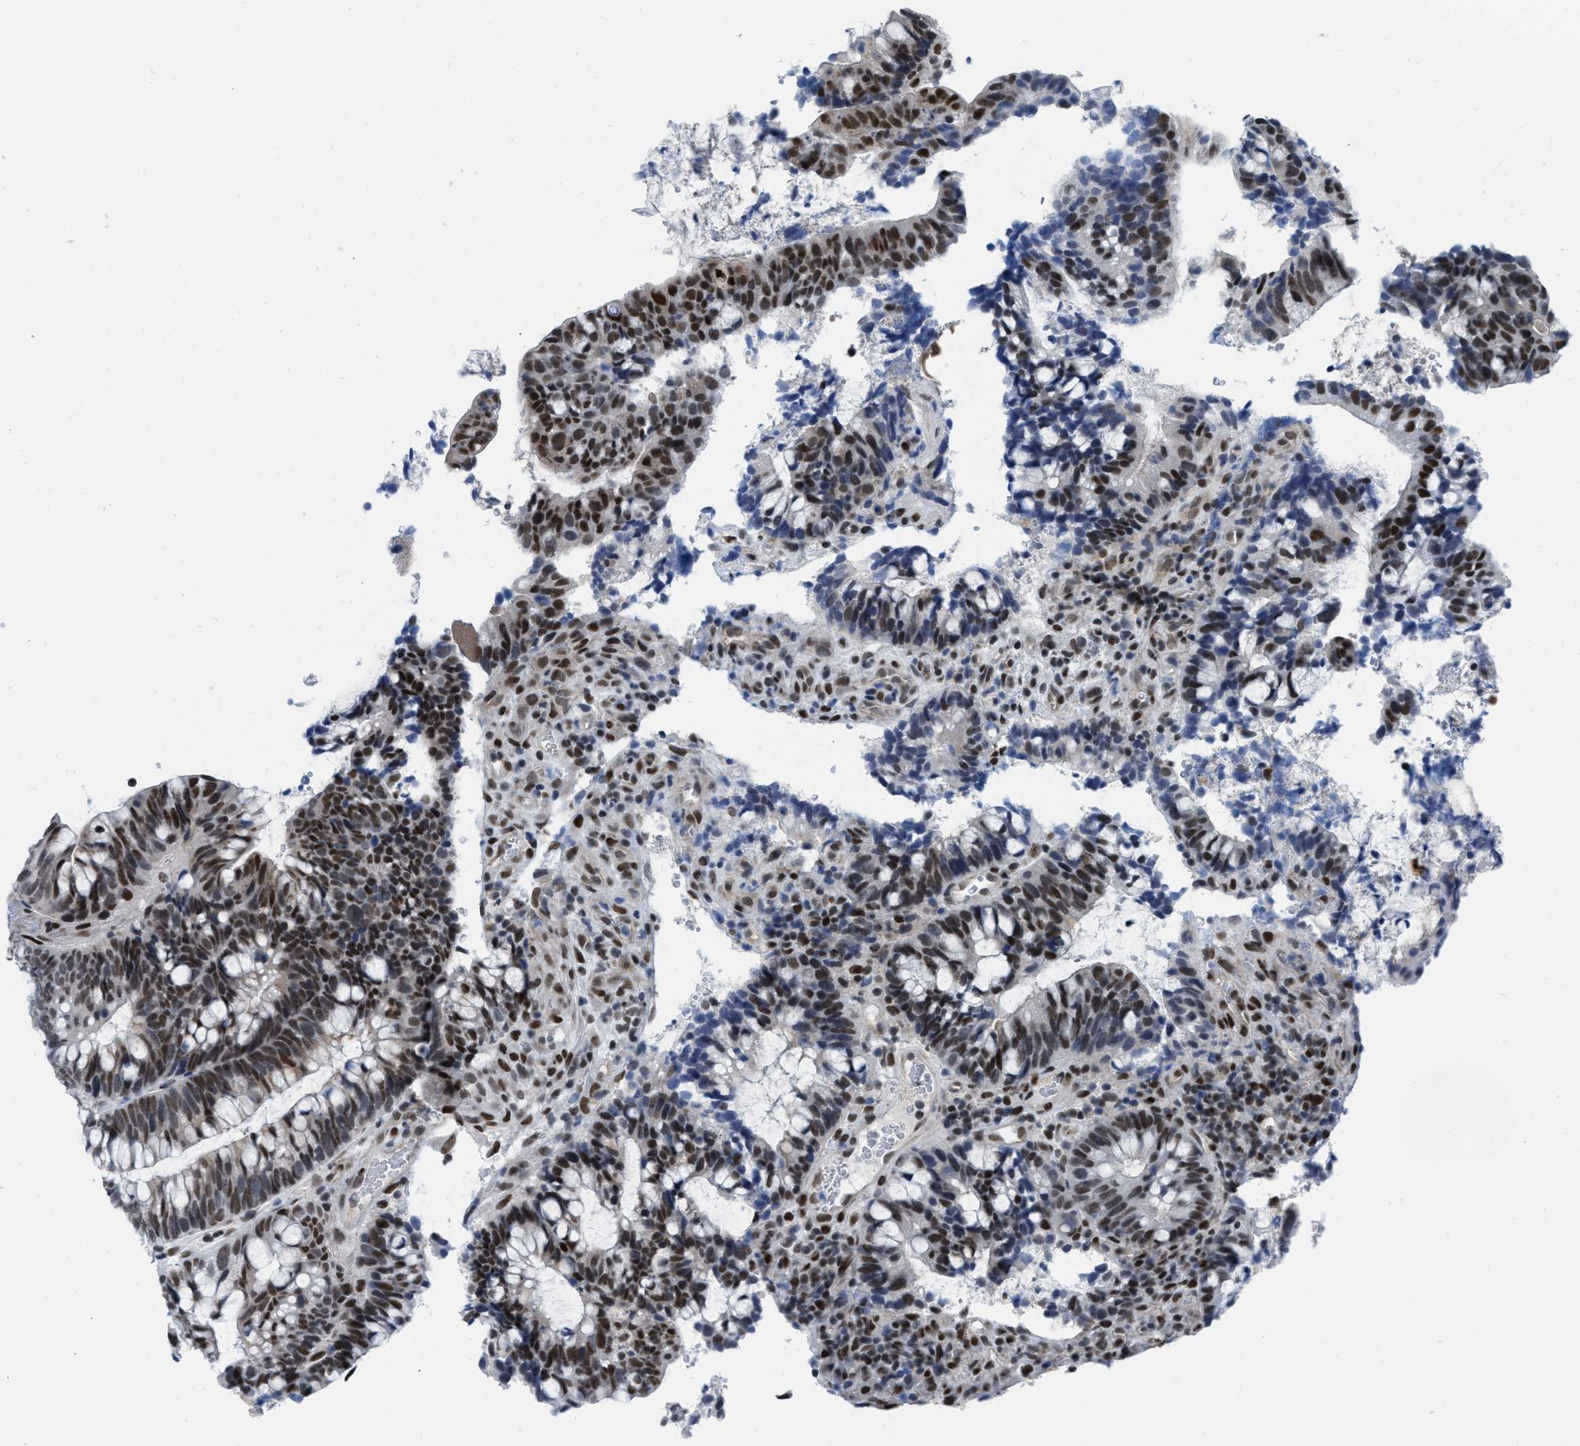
{"staining": {"intensity": "strong", "quantity": ">75%", "location": "nuclear"}, "tissue": "colorectal cancer", "cell_type": "Tumor cells", "image_type": "cancer", "snomed": [{"axis": "morphology", "description": "Adenocarcinoma, NOS"}, {"axis": "topography", "description": "Colon"}], "caption": "Human adenocarcinoma (colorectal) stained with a protein marker displays strong staining in tumor cells.", "gene": "MIER1", "patient": {"sex": "female", "age": 66}}